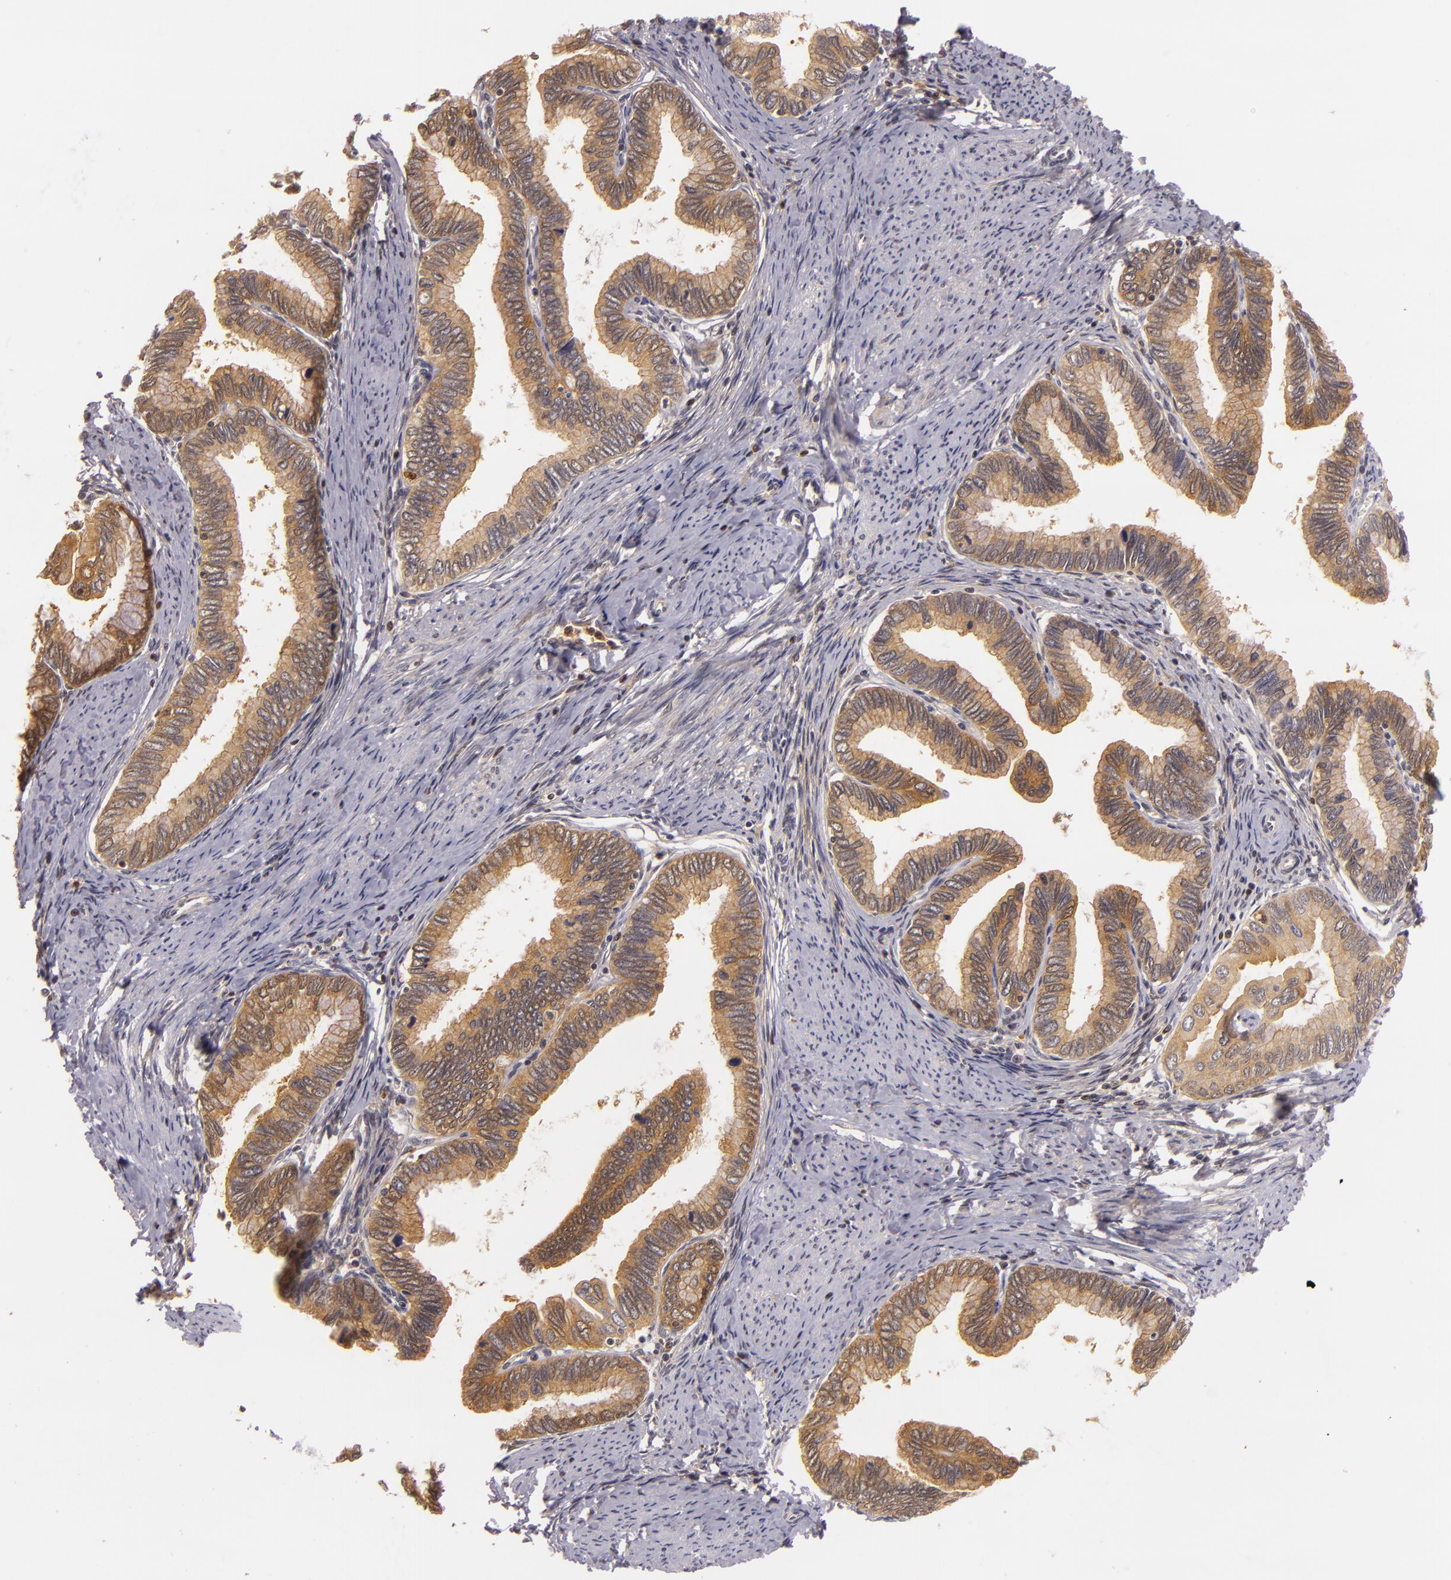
{"staining": {"intensity": "moderate", "quantity": ">75%", "location": "cytoplasmic/membranous"}, "tissue": "cervical cancer", "cell_type": "Tumor cells", "image_type": "cancer", "snomed": [{"axis": "morphology", "description": "Adenocarcinoma, NOS"}, {"axis": "topography", "description": "Cervix"}], "caption": "Cervical cancer tissue demonstrates moderate cytoplasmic/membranous staining in approximately >75% of tumor cells Nuclei are stained in blue.", "gene": "TOM1", "patient": {"sex": "female", "age": 49}}